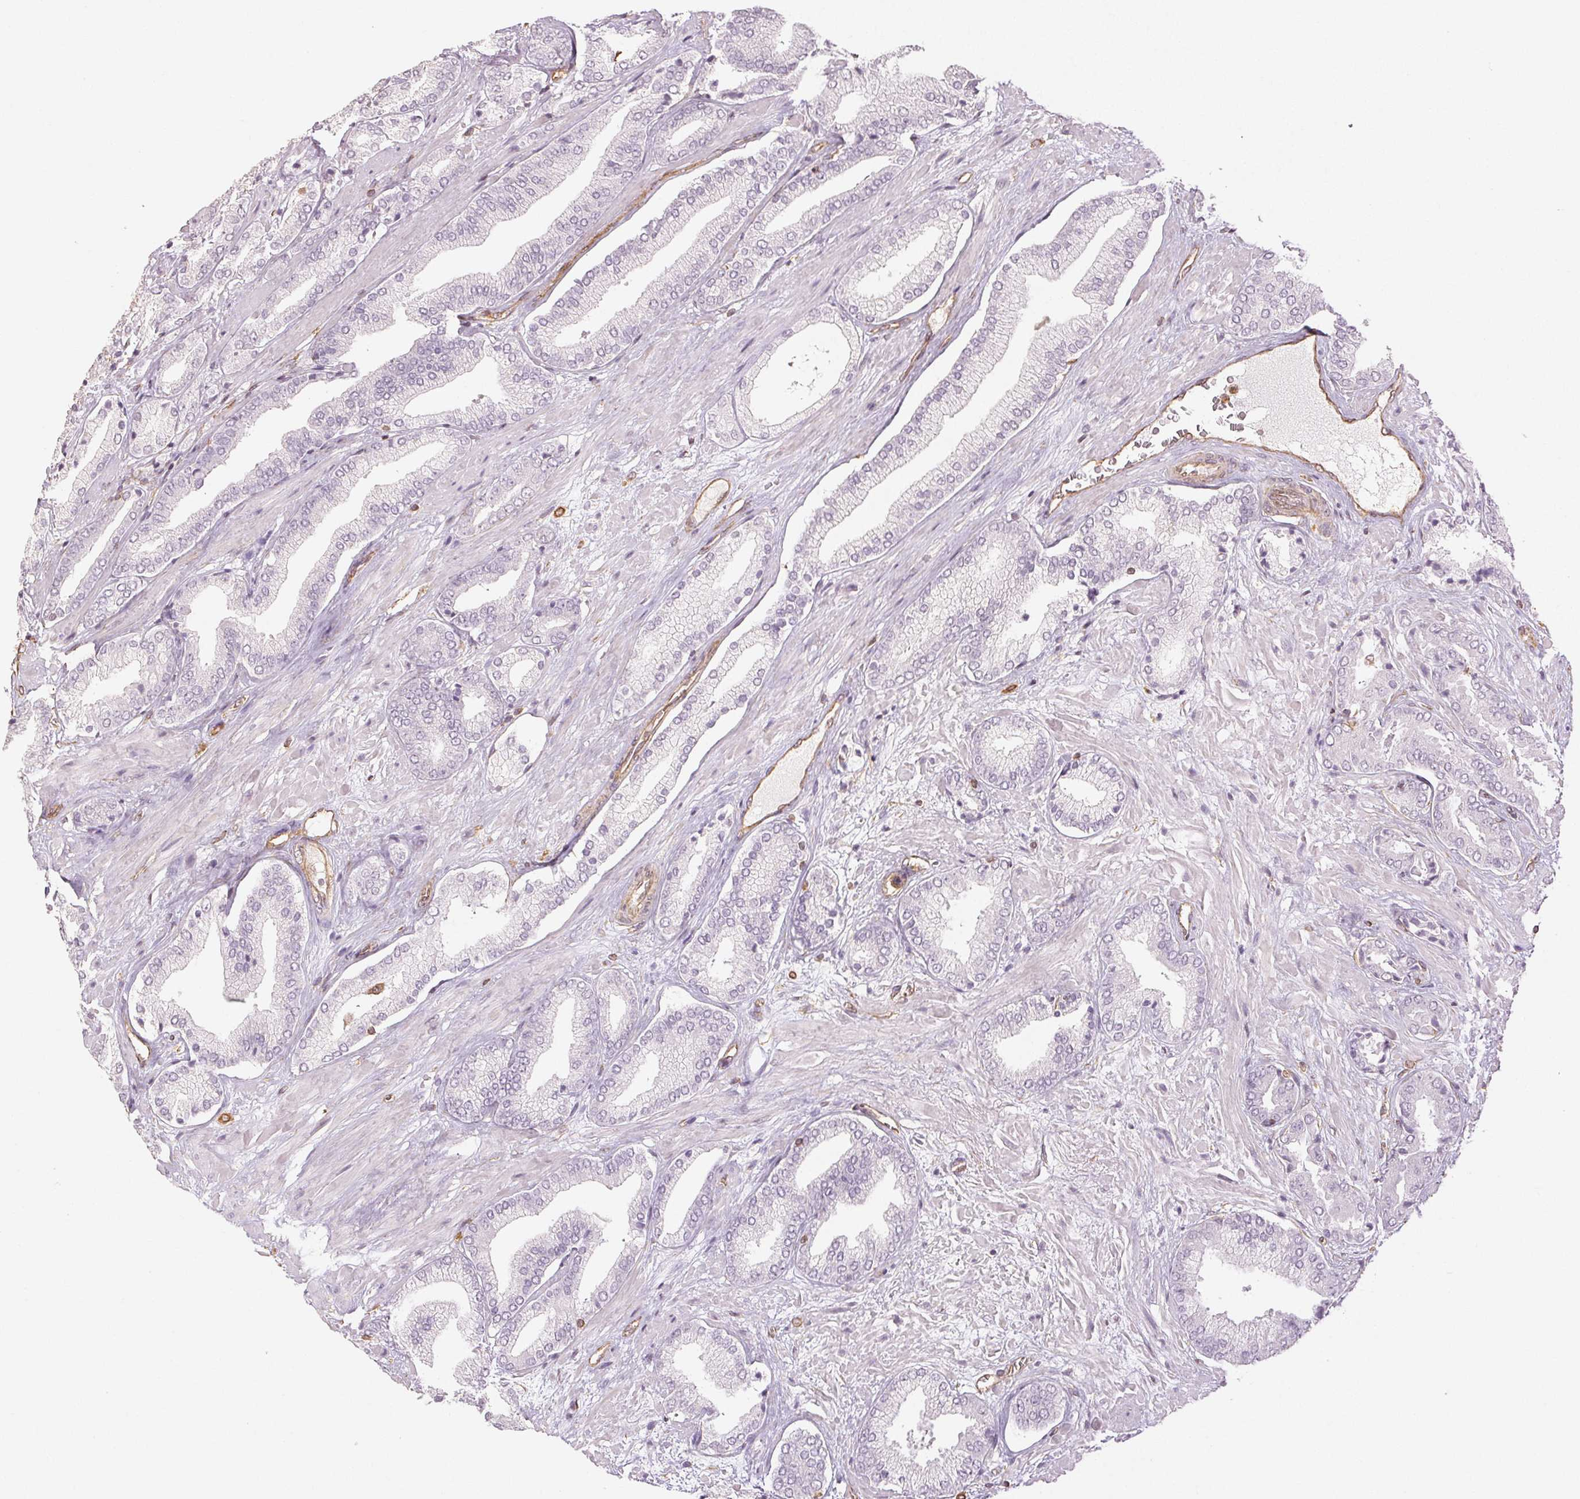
{"staining": {"intensity": "negative", "quantity": "none", "location": "none"}, "tissue": "prostate cancer", "cell_type": "Tumor cells", "image_type": "cancer", "snomed": [{"axis": "morphology", "description": "Adenocarcinoma, High grade"}, {"axis": "topography", "description": "Prostate"}], "caption": "The histopathology image shows no staining of tumor cells in prostate cancer (high-grade adenocarcinoma).", "gene": "COL7A1", "patient": {"sex": "male", "age": 56}}